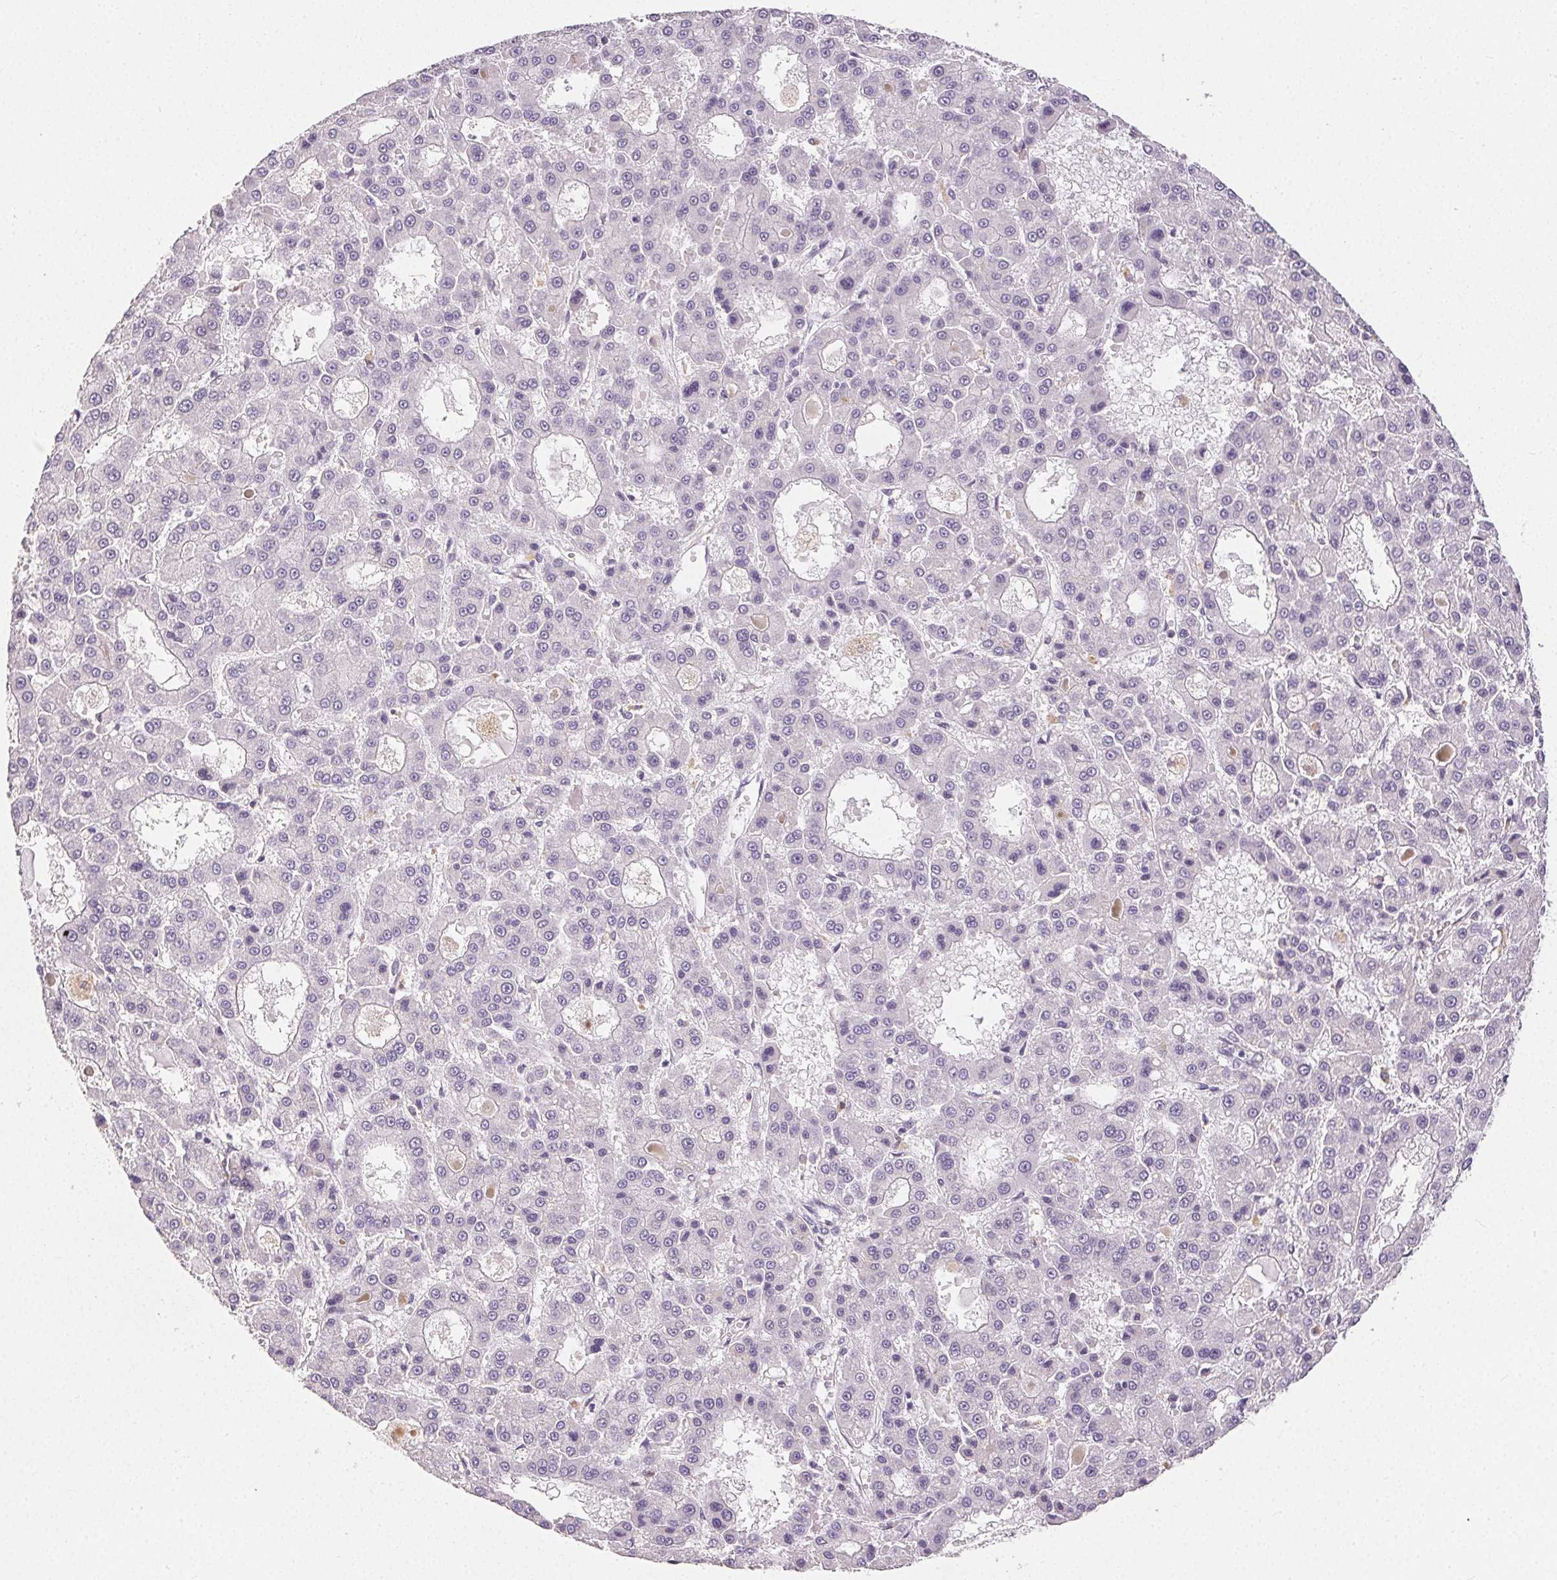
{"staining": {"intensity": "negative", "quantity": "none", "location": "none"}, "tissue": "liver cancer", "cell_type": "Tumor cells", "image_type": "cancer", "snomed": [{"axis": "morphology", "description": "Carcinoma, Hepatocellular, NOS"}, {"axis": "topography", "description": "Liver"}], "caption": "Immunohistochemical staining of hepatocellular carcinoma (liver) reveals no significant positivity in tumor cells. (Brightfield microscopy of DAB immunohistochemistry at high magnification).", "gene": "TMEM174", "patient": {"sex": "male", "age": 70}}